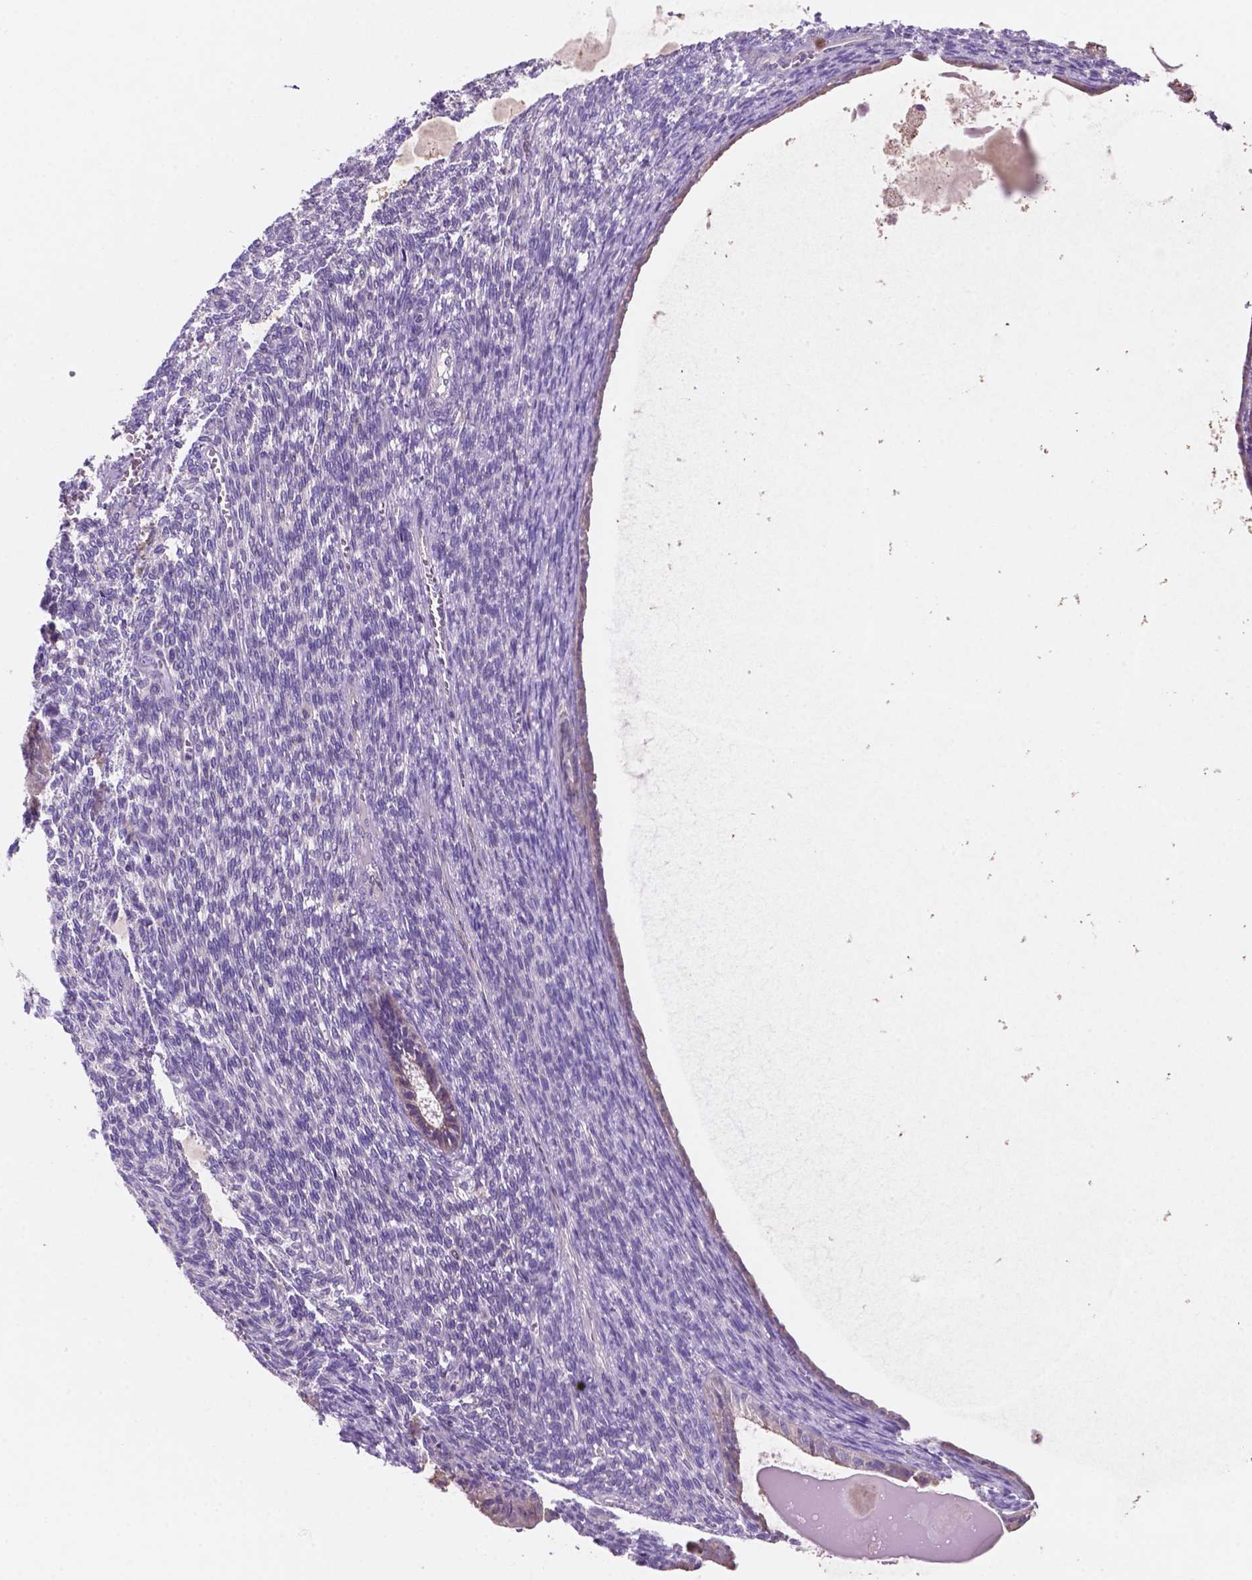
{"staining": {"intensity": "weak", "quantity": "<25%", "location": "cytoplasmic/membranous"}, "tissue": "endometrial cancer", "cell_type": "Tumor cells", "image_type": "cancer", "snomed": [{"axis": "morphology", "description": "Adenocarcinoma, NOS"}, {"axis": "topography", "description": "Endometrium"}], "caption": "Image shows no protein positivity in tumor cells of endometrial adenocarcinoma tissue.", "gene": "MKRN2OS", "patient": {"sex": "female", "age": 86}}